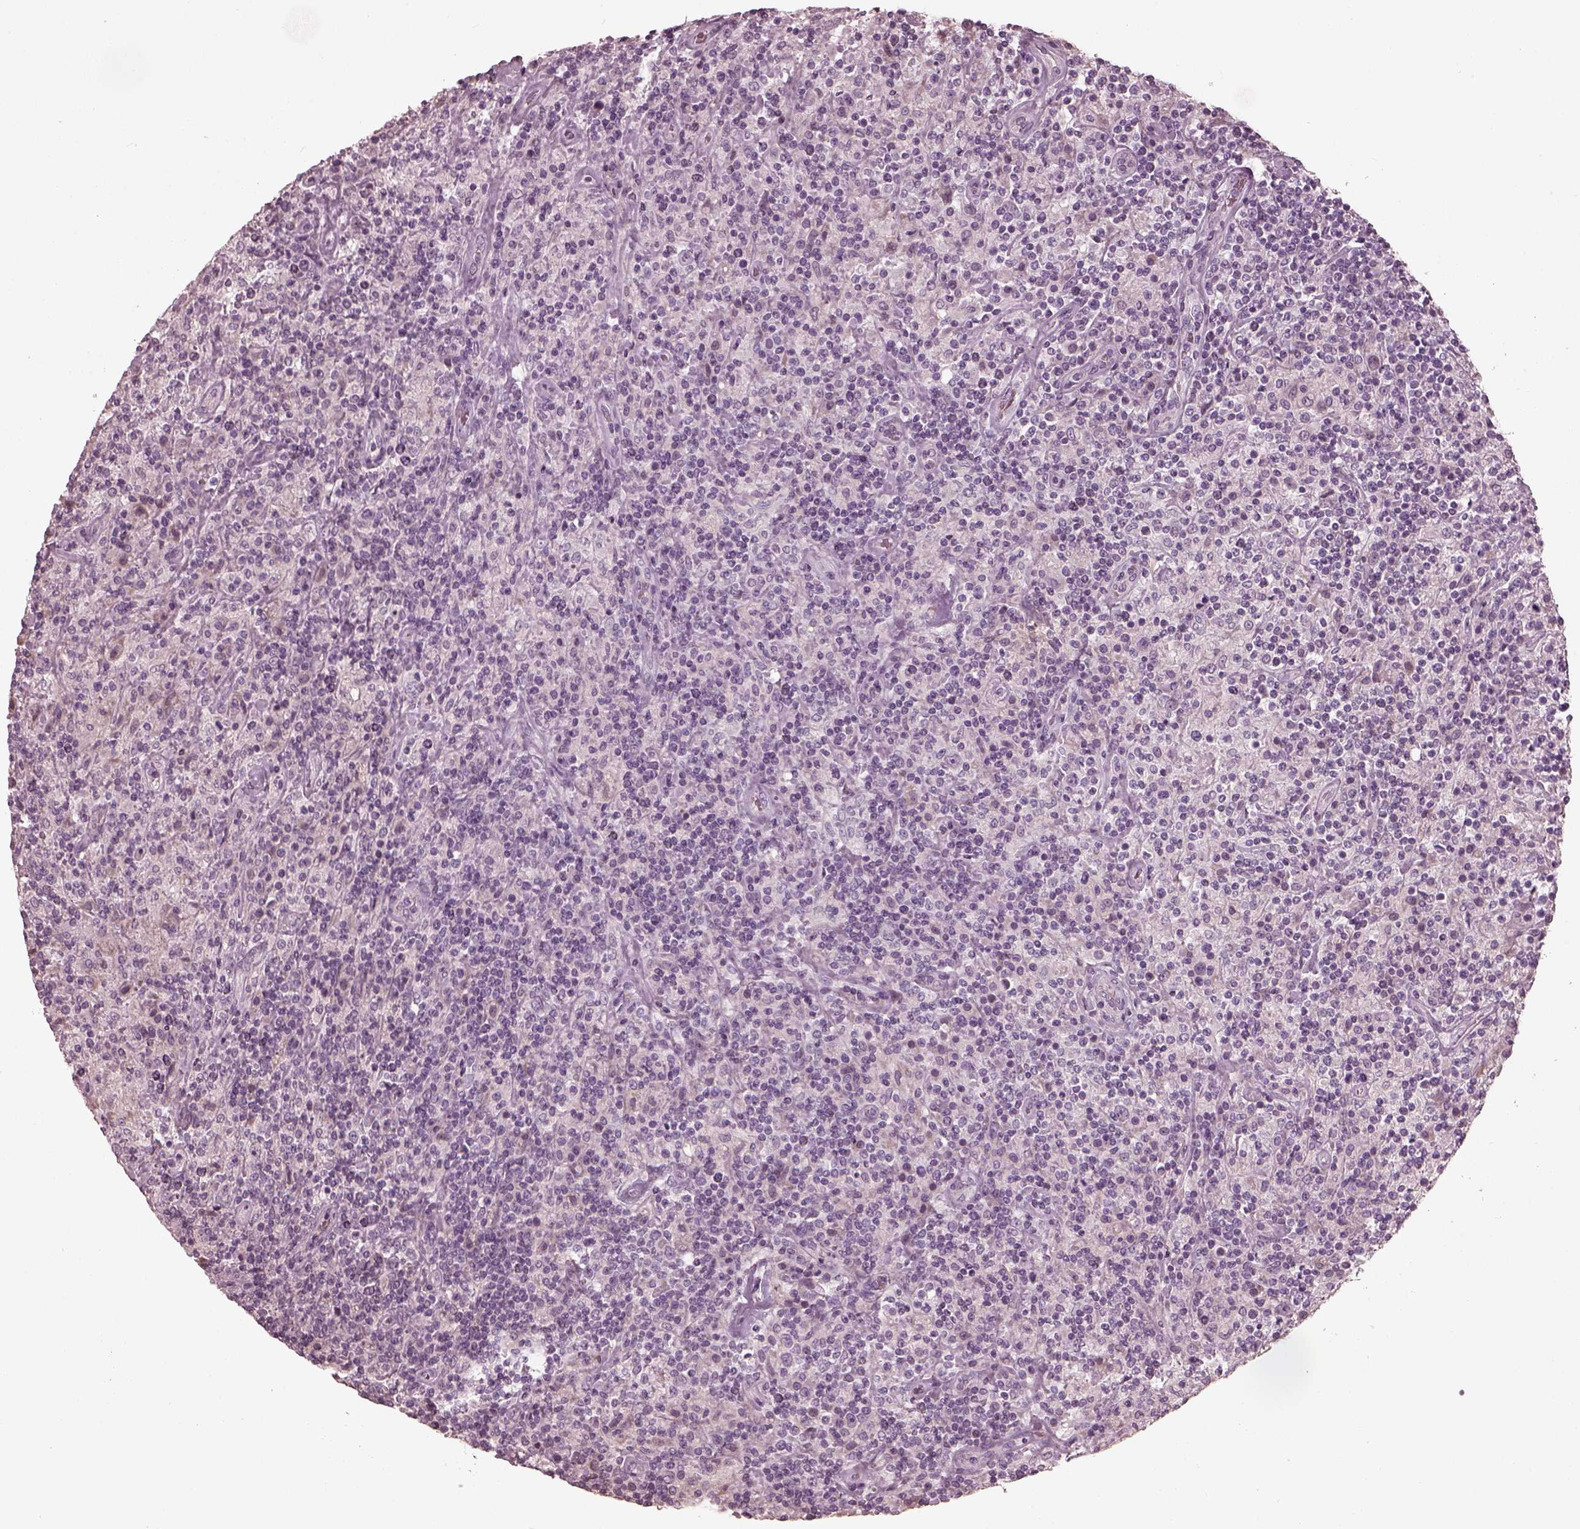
{"staining": {"intensity": "negative", "quantity": "none", "location": "none"}, "tissue": "lymphoma", "cell_type": "Tumor cells", "image_type": "cancer", "snomed": [{"axis": "morphology", "description": "Hodgkin's disease, NOS"}, {"axis": "topography", "description": "Lymph node"}], "caption": "Immunohistochemistry (IHC) photomicrograph of neoplastic tissue: Hodgkin's disease stained with DAB (3,3'-diaminobenzidine) shows no significant protein staining in tumor cells.", "gene": "OPTC", "patient": {"sex": "male", "age": 70}}